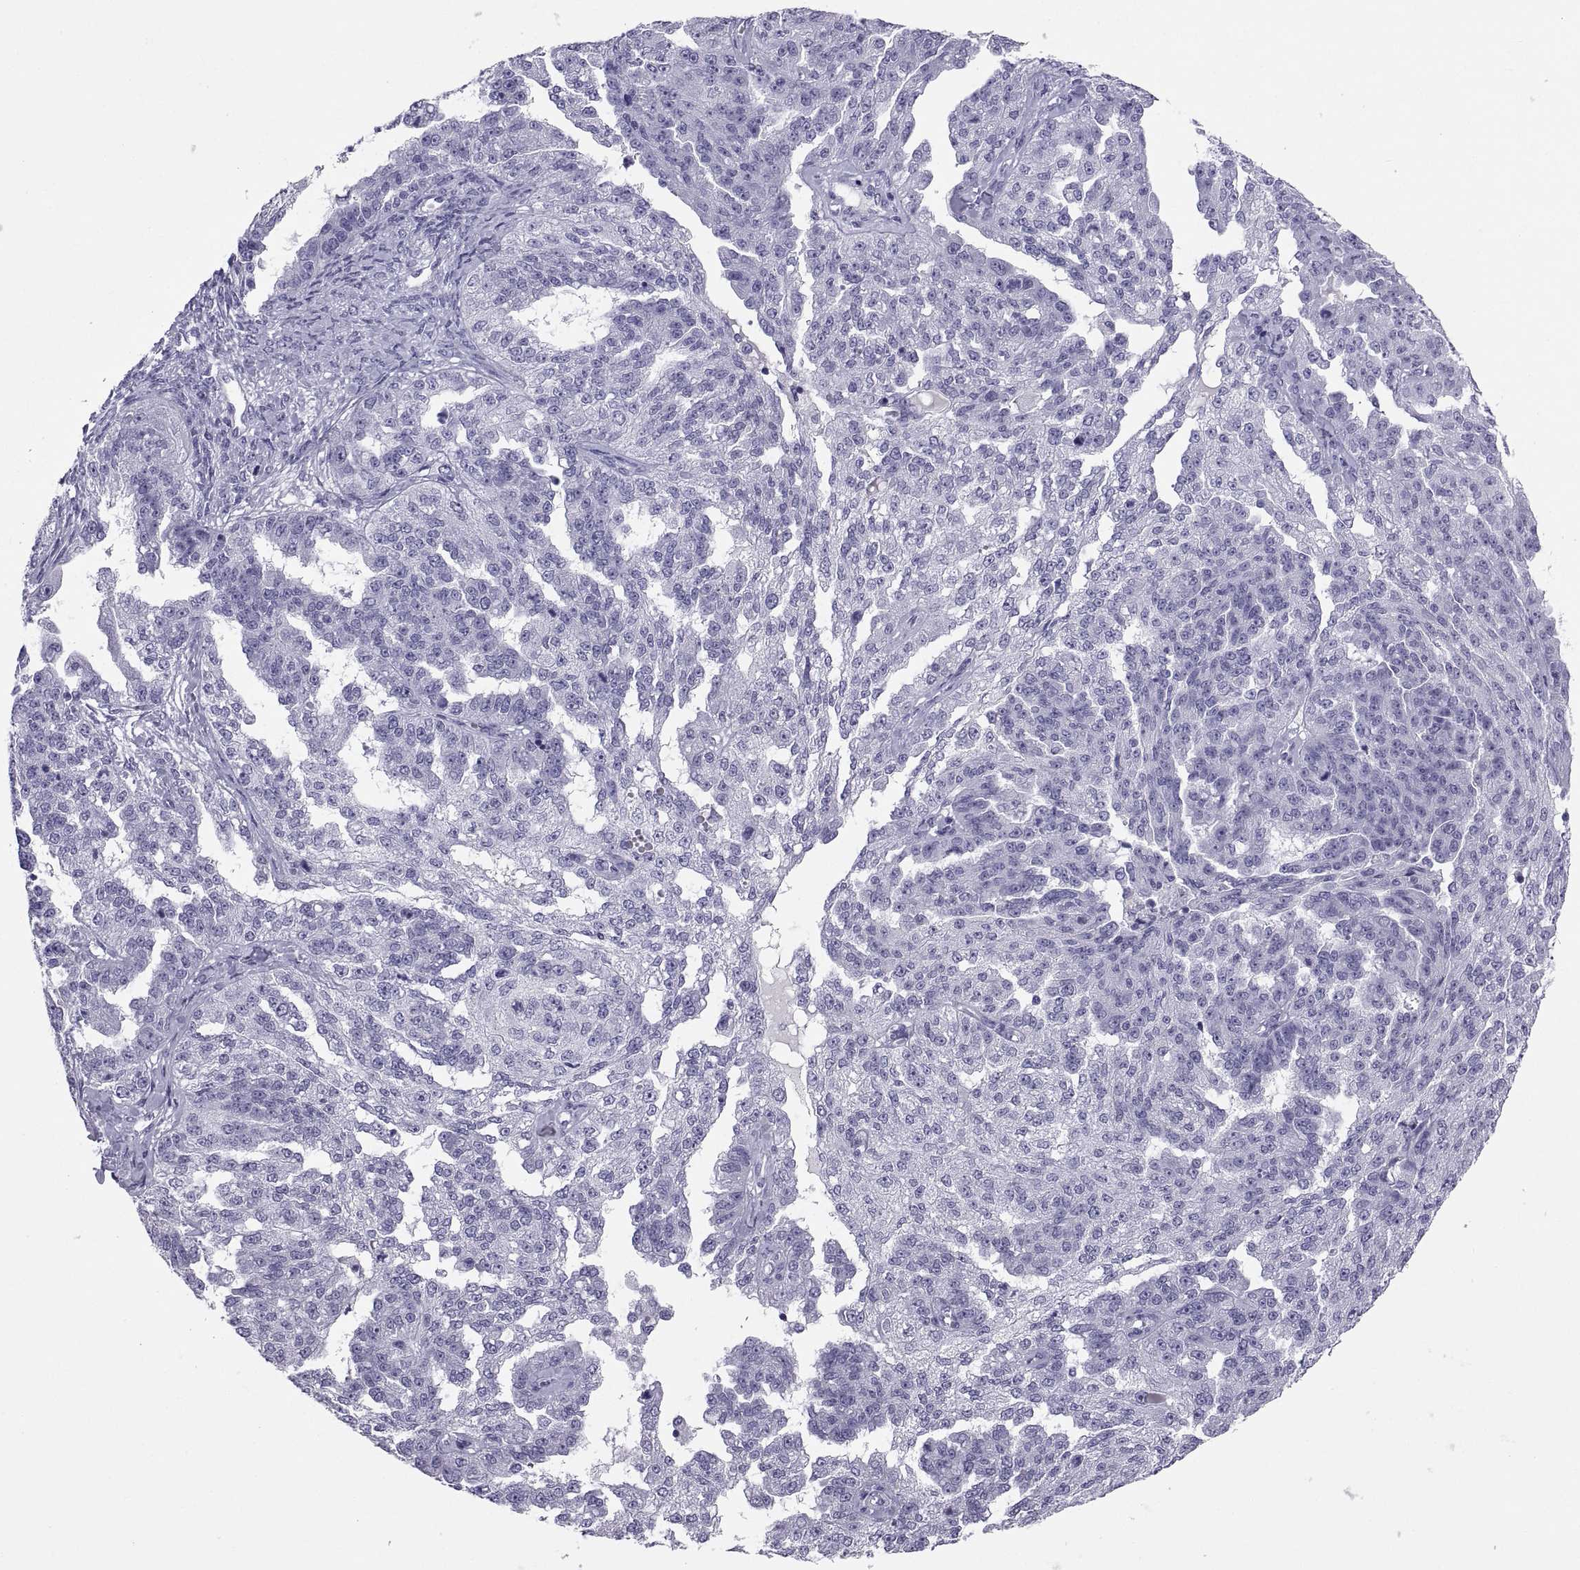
{"staining": {"intensity": "negative", "quantity": "none", "location": "none"}, "tissue": "ovarian cancer", "cell_type": "Tumor cells", "image_type": "cancer", "snomed": [{"axis": "morphology", "description": "Cystadenocarcinoma, serous, NOS"}, {"axis": "topography", "description": "Ovary"}], "caption": "Immunohistochemical staining of ovarian serous cystadenocarcinoma demonstrates no significant positivity in tumor cells.", "gene": "CT47A10", "patient": {"sex": "female", "age": 58}}